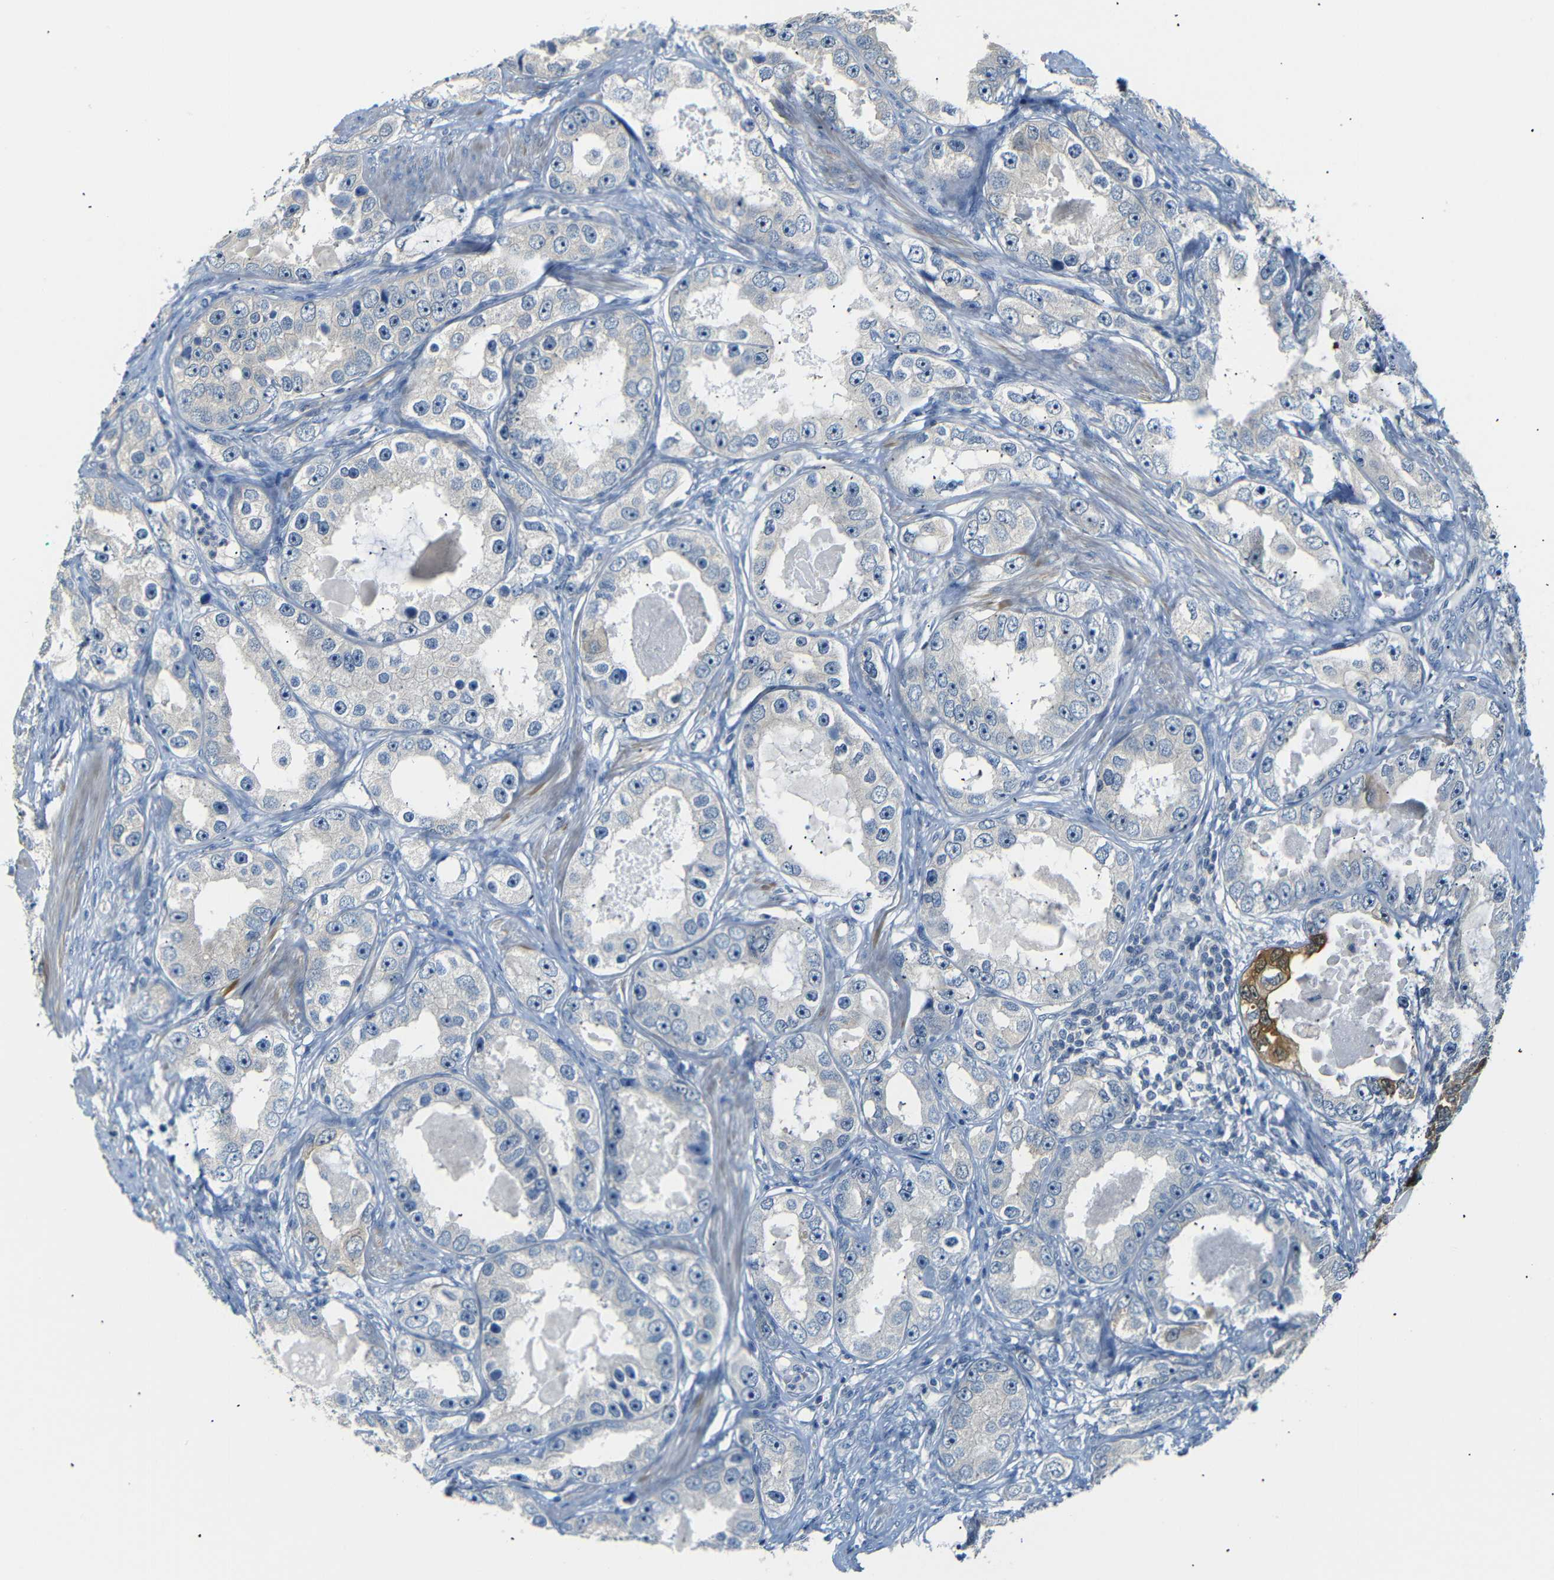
{"staining": {"intensity": "strong", "quantity": "<25%", "location": "cytoplasmic/membranous"}, "tissue": "prostate cancer", "cell_type": "Tumor cells", "image_type": "cancer", "snomed": [{"axis": "morphology", "description": "Adenocarcinoma, High grade"}, {"axis": "topography", "description": "Prostate"}], "caption": "This is a histology image of immunohistochemistry staining of prostate cancer, which shows strong expression in the cytoplasmic/membranous of tumor cells.", "gene": "SFN", "patient": {"sex": "male", "age": 63}}